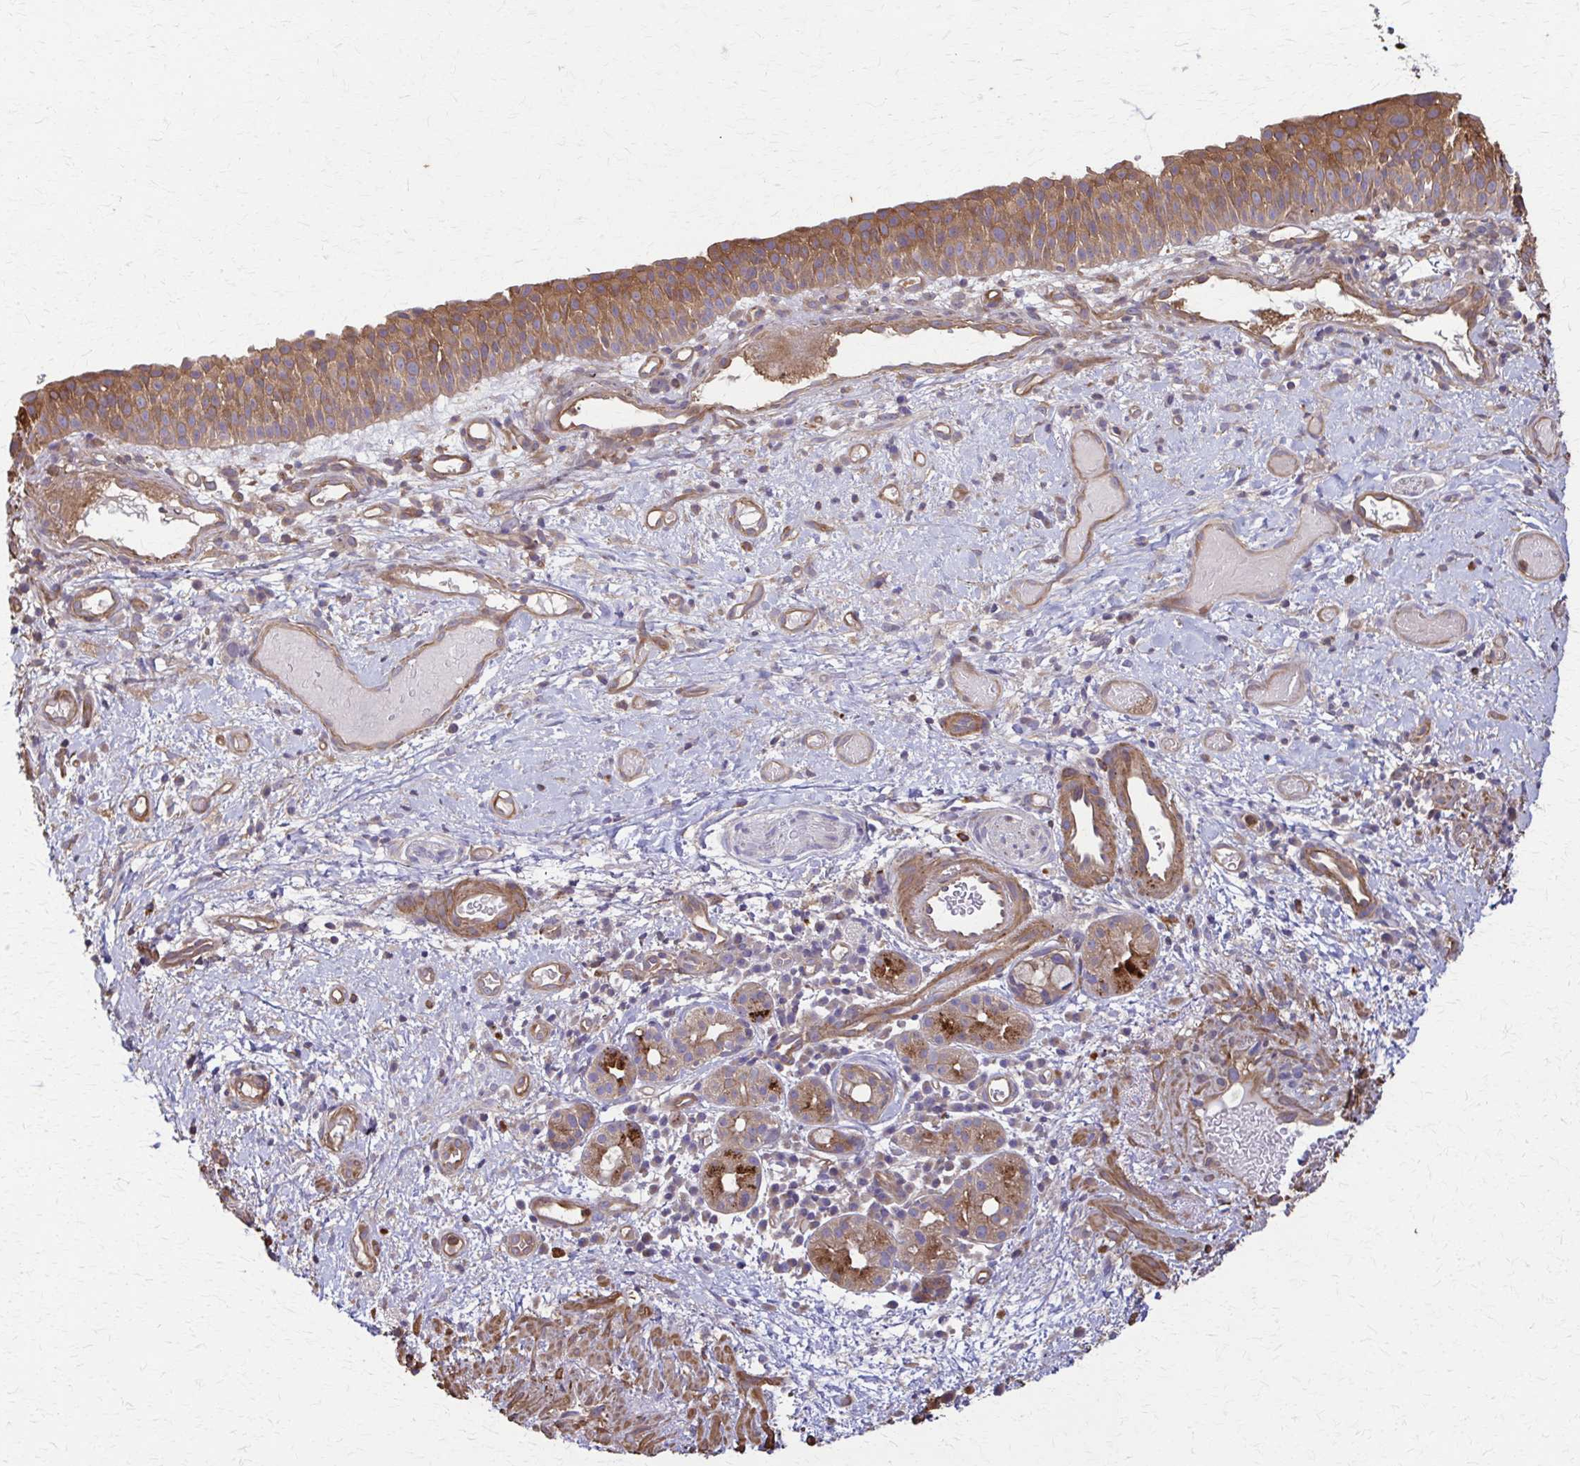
{"staining": {"intensity": "moderate", "quantity": "25%-75%", "location": "cytoplasmic/membranous"}, "tissue": "nasopharynx", "cell_type": "Respiratory epithelial cells", "image_type": "normal", "snomed": [{"axis": "morphology", "description": "Normal tissue, NOS"}, {"axis": "morphology", "description": "Inflammation, NOS"}, {"axis": "topography", "description": "Nasopharynx"}], "caption": "Normal nasopharynx demonstrates moderate cytoplasmic/membranous positivity in approximately 25%-75% of respiratory epithelial cells, visualized by immunohistochemistry.", "gene": "DSP", "patient": {"sex": "male", "age": 54}}